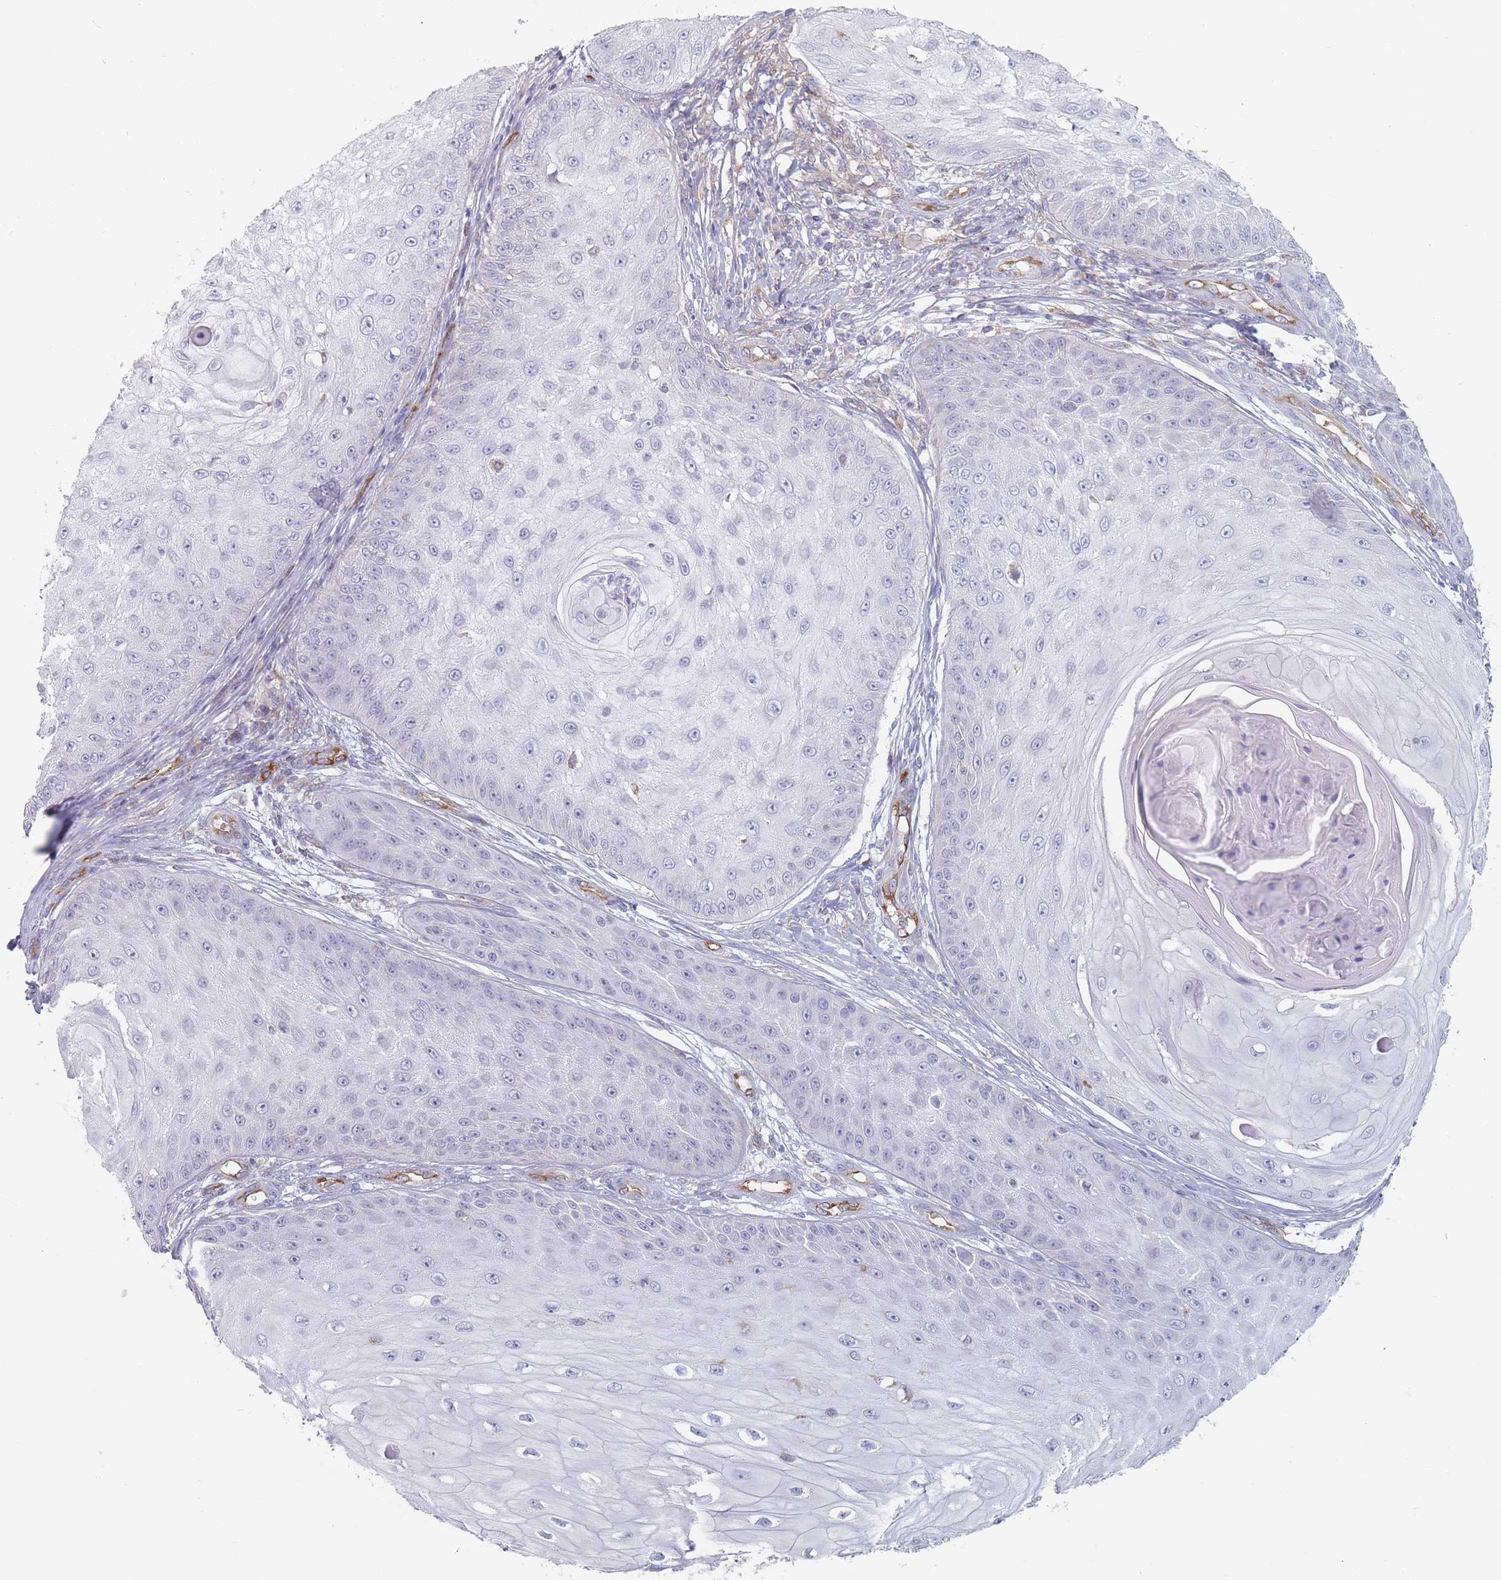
{"staining": {"intensity": "negative", "quantity": "none", "location": "none"}, "tissue": "skin cancer", "cell_type": "Tumor cells", "image_type": "cancer", "snomed": [{"axis": "morphology", "description": "Squamous cell carcinoma, NOS"}, {"axis": "topography", "description": "Skin"}], "caption": "Micrograph shows no significant protein staining in tumor cells of squamous cell carcinoma (skin).", "gene": "MAP1S", "patient": {"sex": "male", "age": 70}}